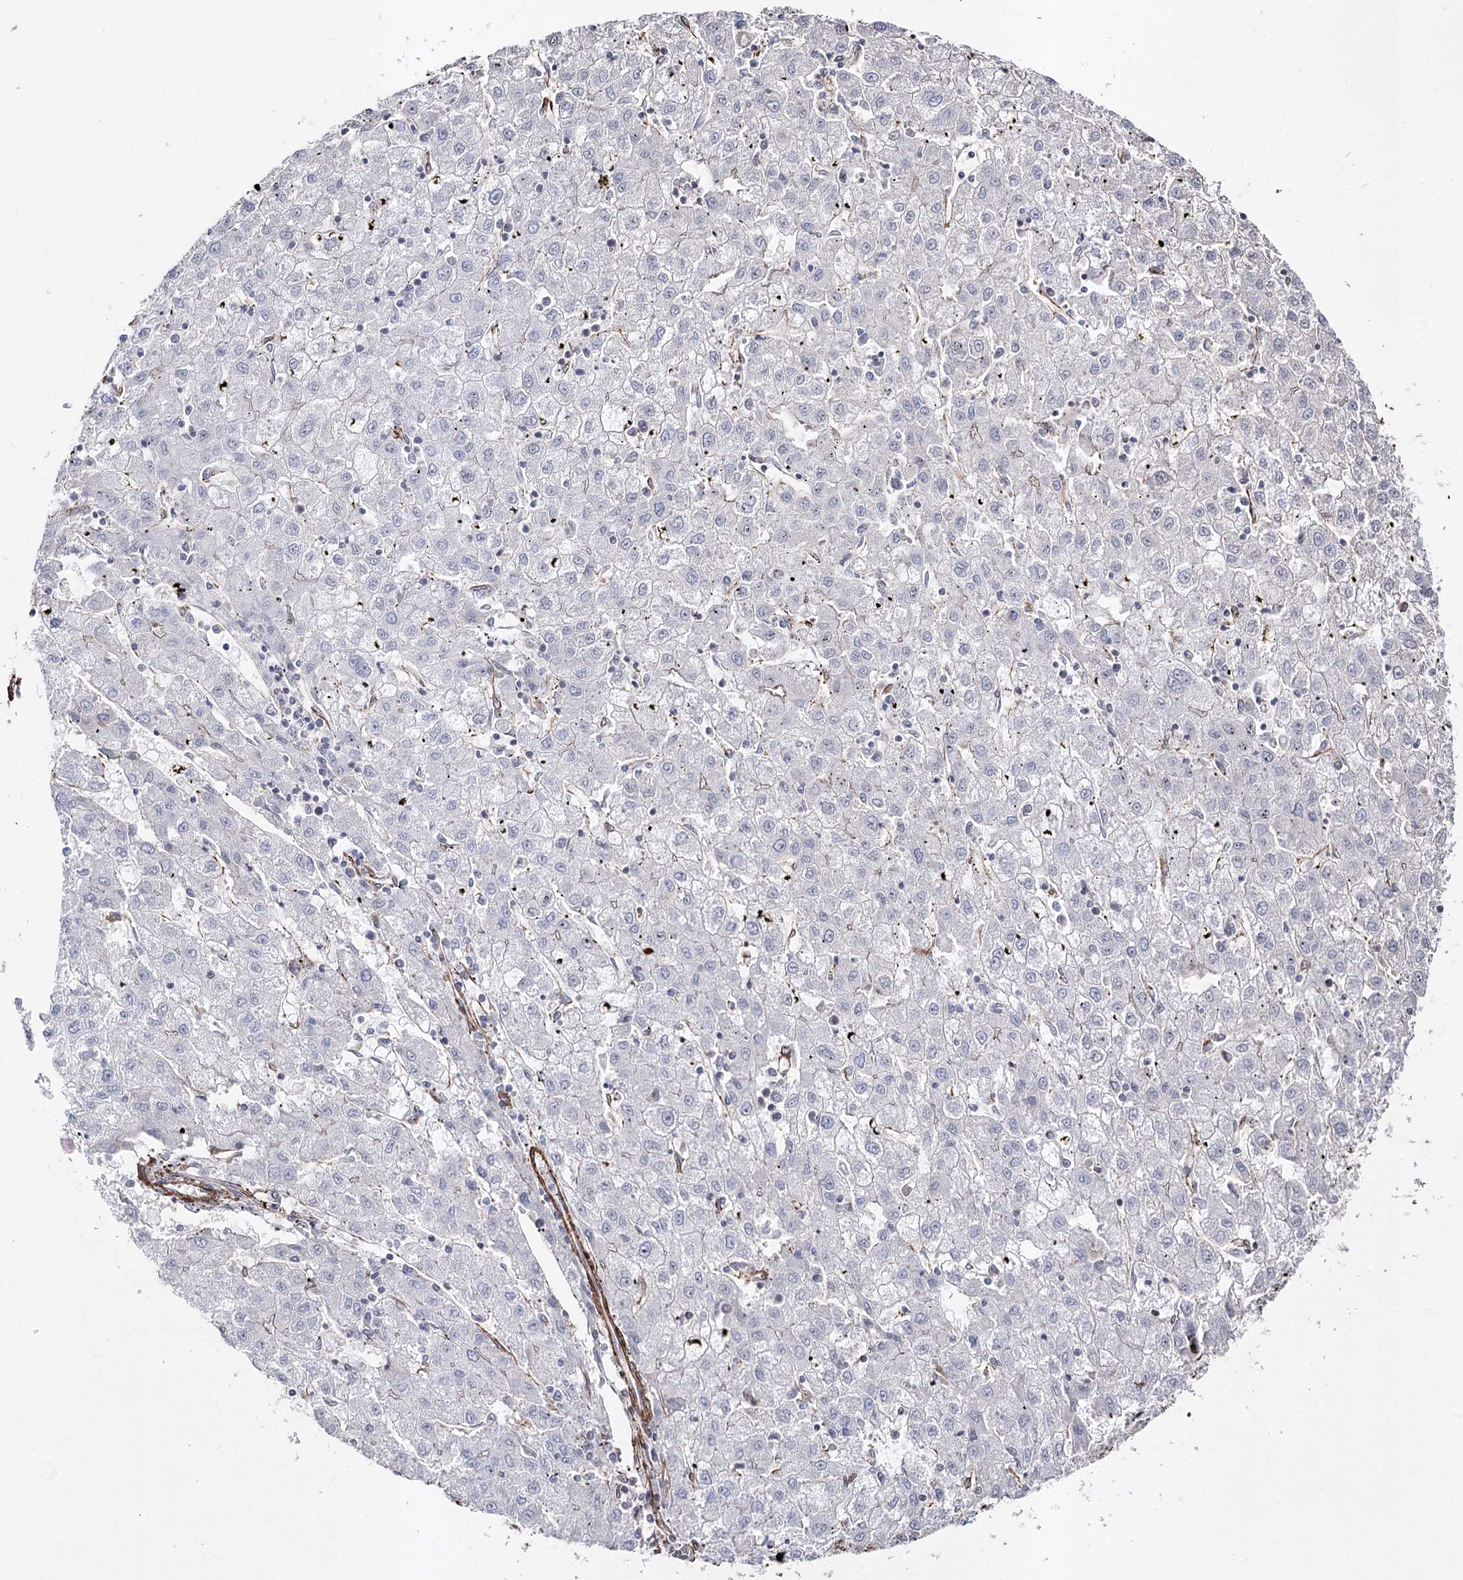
{"staining": {"intensity": "moderate", "quantity": "<25%", "location": "cytoplasmic/membranous"}, "tissue": "liver cancer", "cell_type": "Tumor cells", "image_type": "cancer", "snomed": [{"axis": "morphology", "description": "Carcinoma, Hepatocellular, NOS"}, {"axis": "topography", "description": "Liver"}], "caption": "Tumor cells display low levels of moderate cytoplasmic/membranous expression in approximately <25% of cells in liver cancer (hepatocellular carcinoma).", "gene": "ARHGAP20", "patient": {"sex": "male", "age": 72}}